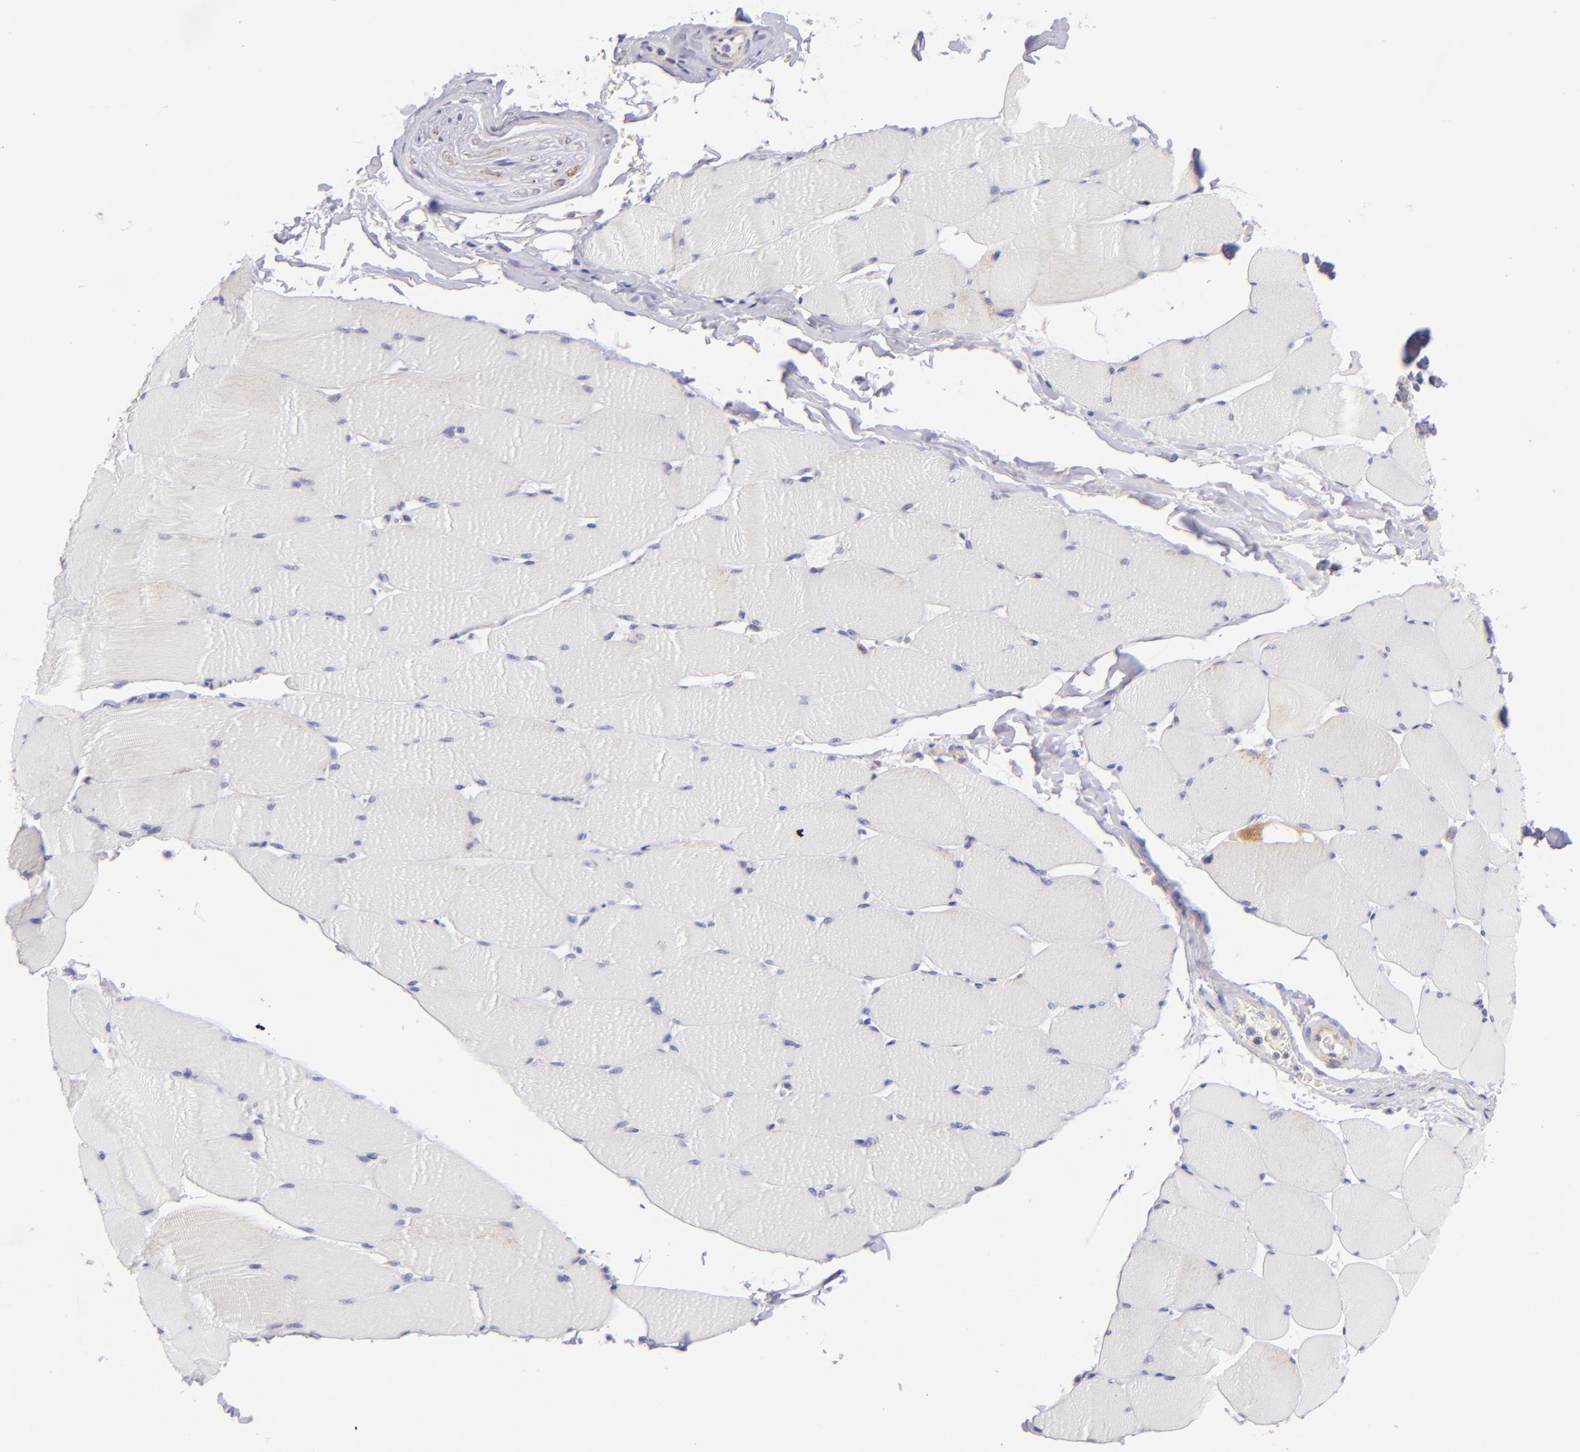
{"staining": {"intensity": "weak", "quantity": ">75%", "location": "cytoplasmic/membranous"}, "tissue": "skeletal muscle", "cell_type": "Myocytes", "image_type": "normal", "snomed": [{"axis": "morphology", "description": "Normal tissue, NOS"}, {"axis": "topography", "description": "Skeletal muscle"}], "caption": "Skeletal muscle was stained to show a protein in brown. There is low levels of weak cytoplasmic/membranous positivity in about >75% of myocytes. The staining was performed using DAB, with brown indicating positive protein expression. Nuclei are stained blue with hematoxylin.", "gene": "SH2D4A", "patient": {"sex": "male", "age": 62}}